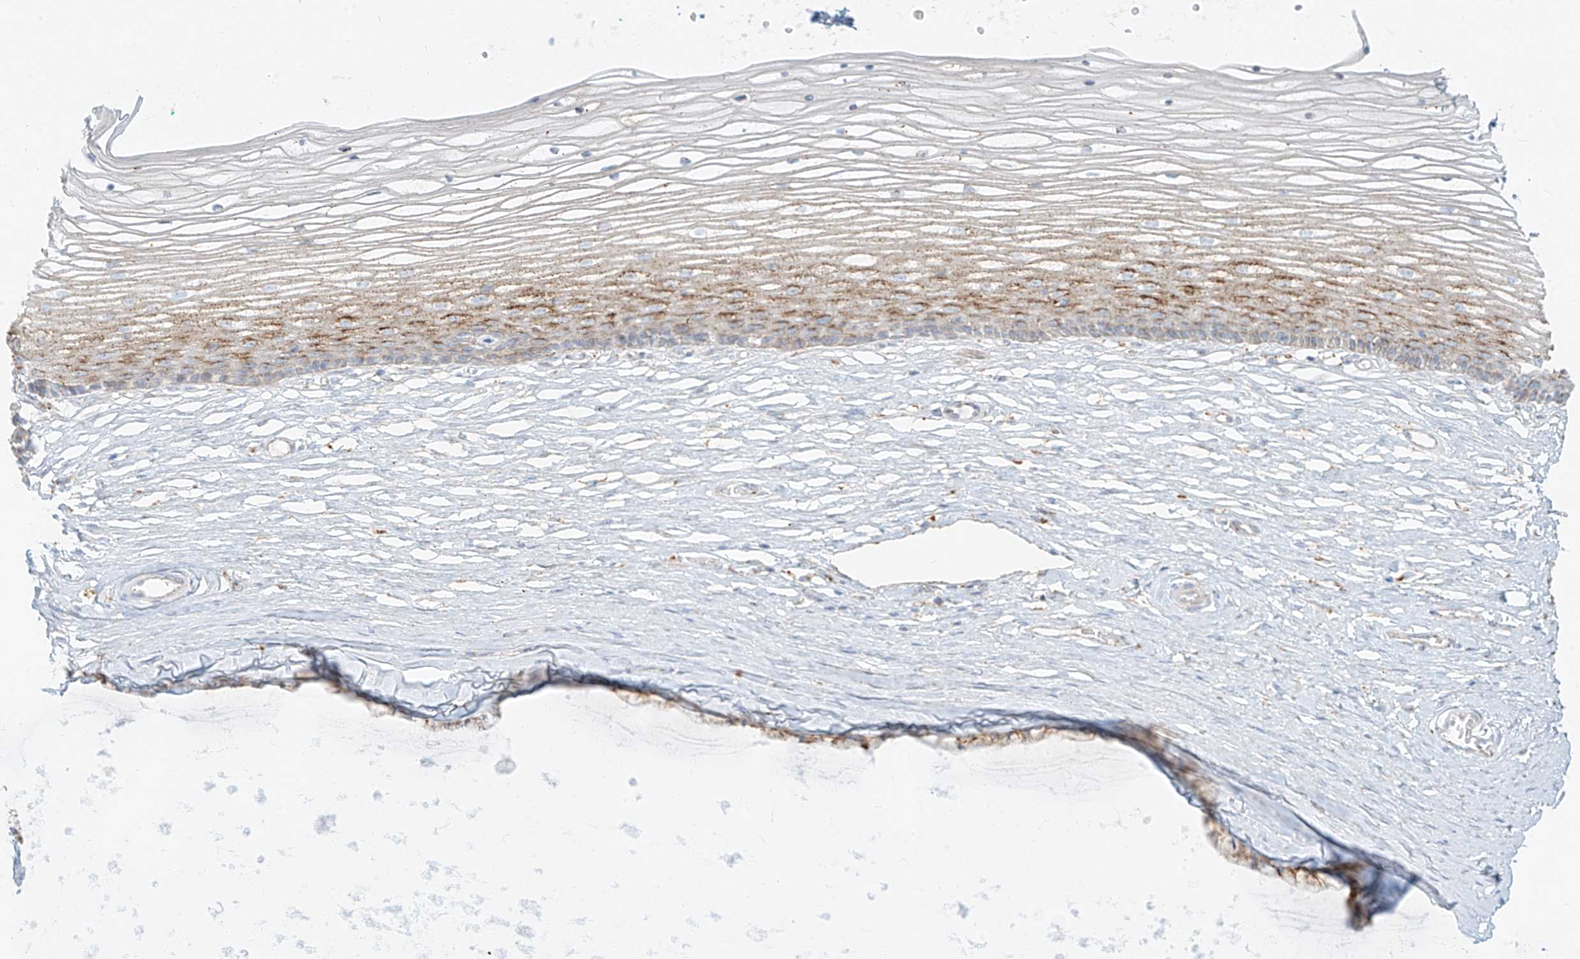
{"staining": {"intensity": "moderate", "quantity": "25%-75%", "location": "cytoplasmic/membranous"}, "tissue": "vagina", "cell_type": "Squamous epithelial cells", "image_type": "normal", "snomed": [{"axis": "morphology", "description": "Normal tissue, NOS"}, {"axis": "topography", "description": "Vagina"}, {"axis": "topography", "description": "Cervix"}], "caption": "The immunohistochemical stain labels moderate cytoplasmic/membranous staining in squamous epithelial cells of benign vagina. (IHC, brightfield microscopy, high magnification).", "gene": "SLC35F6", "patient": {"sex": "female", "age": 40}}